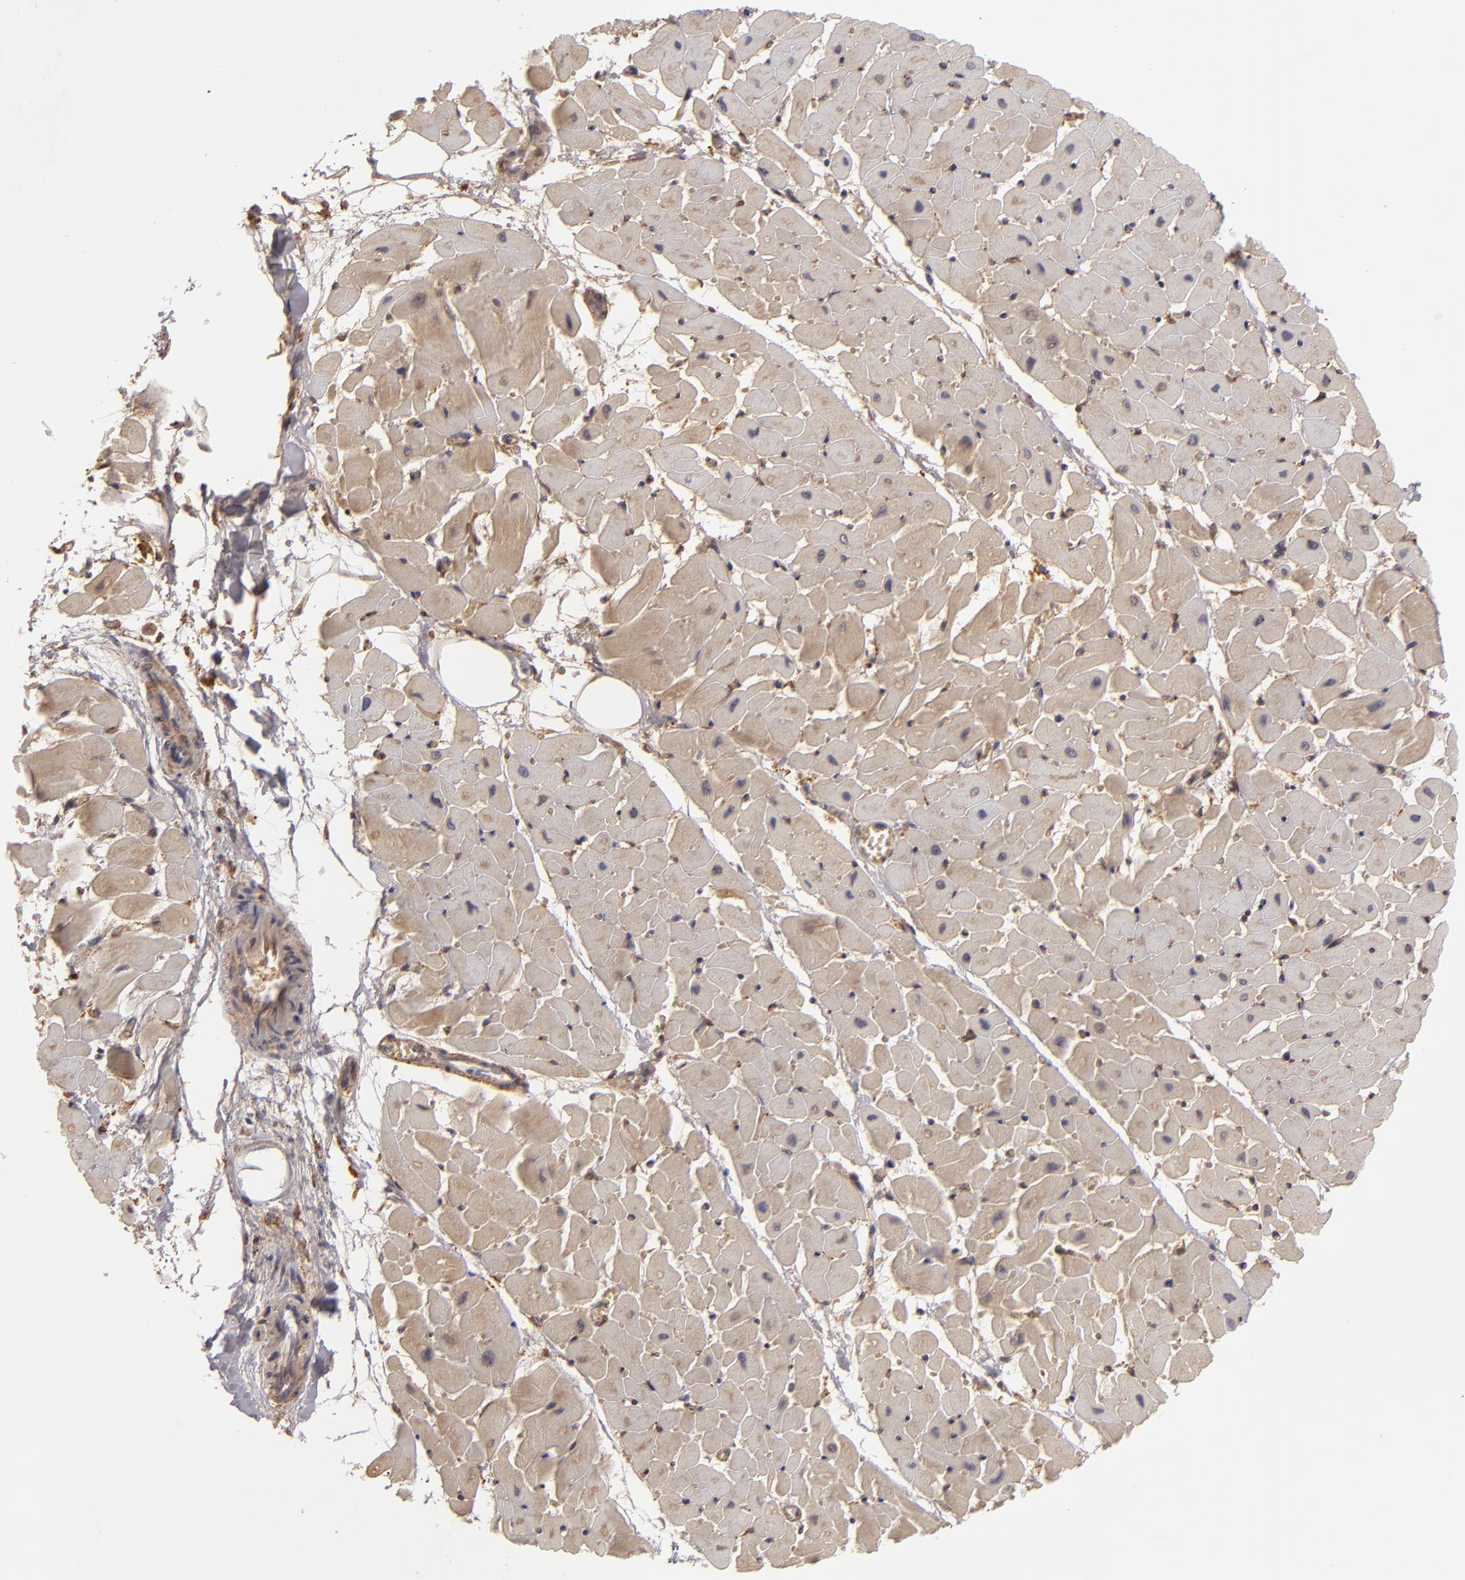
{"staining": {"intensity": "moderate", "quantity": ">75%", "location": "cytoplasmic/membranous"}, "tissue": "heart muscle", "cell_type": "Cardiomyocytes", "image_type": "normal", "snomed": [{"axis": "morphology", "description": "Normal tissue, NOS"}, {"axis": "topography", "description": "Heart"}], "caption": "Moderate cytoplasmic/membranous positivity for a protein is present in approximately >75% of cardiomyocytes of benign heart muscle using IHC.", "gene": "CFB", "patient": {"sex": "female", "age": 19}}